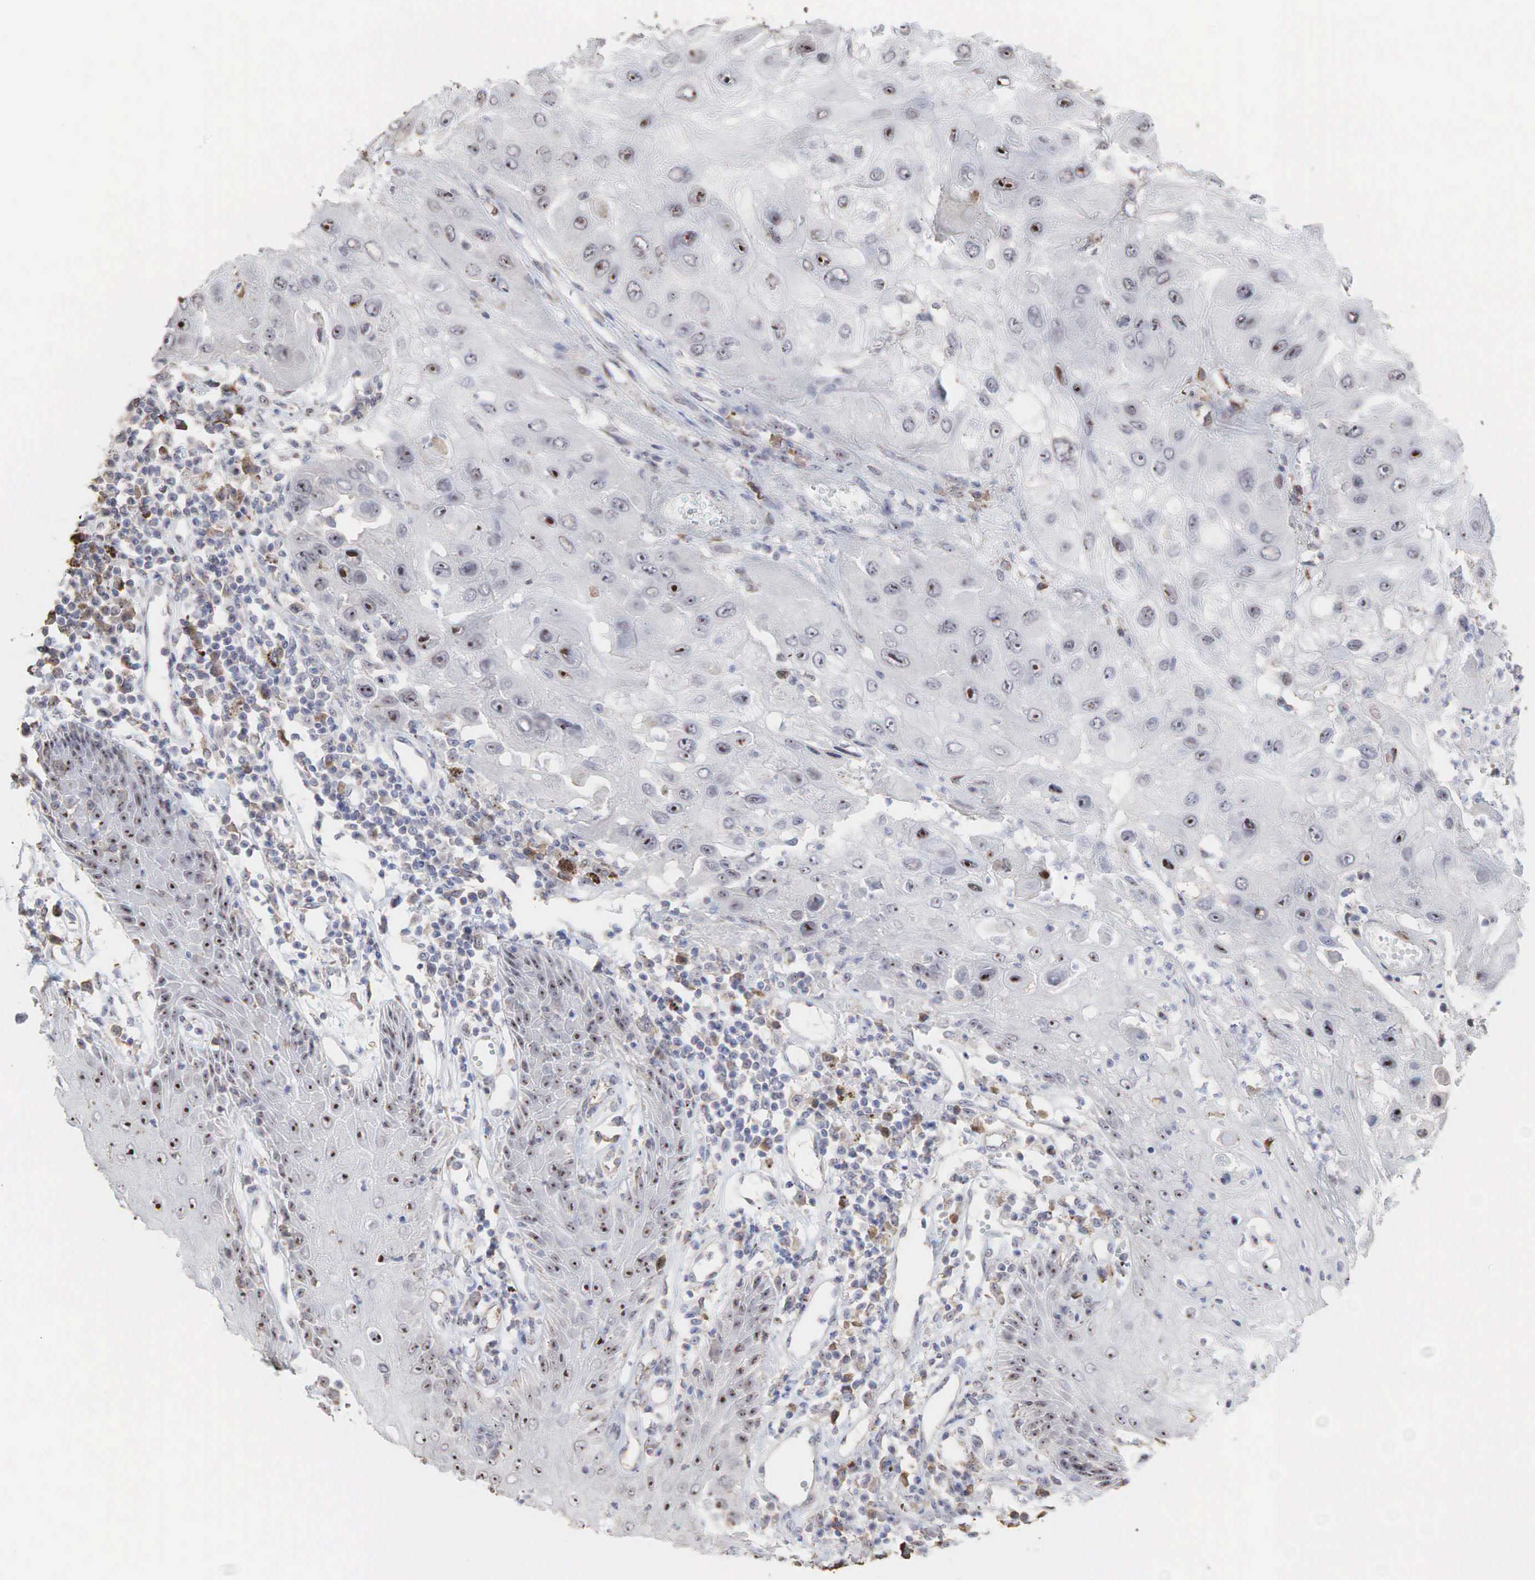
{"staining": {"intensity": "strong", "quantity": "25%-75%", "location": "none"}, "tissue": "skin cancer", "cell_type": "Tumor cells", "image_type": "cancer", "snomed": [{"axis": "morphology", "description": "Squamous cell carcinoma, NOS"}, {"axis": "topography", "description": "Skin"}, {"axis": "topography", "description": "Anal"}], "caption": "Immunohistochemical staining of human squamous cell carcinoma (skin) displays strong None protein staining in approximately 25%-75% of tumor cells. The protein is shown in brown color, while the nuclei are stained blue.", "gene": "DKC1", "patient": {"sex": "male", "age": 61}}